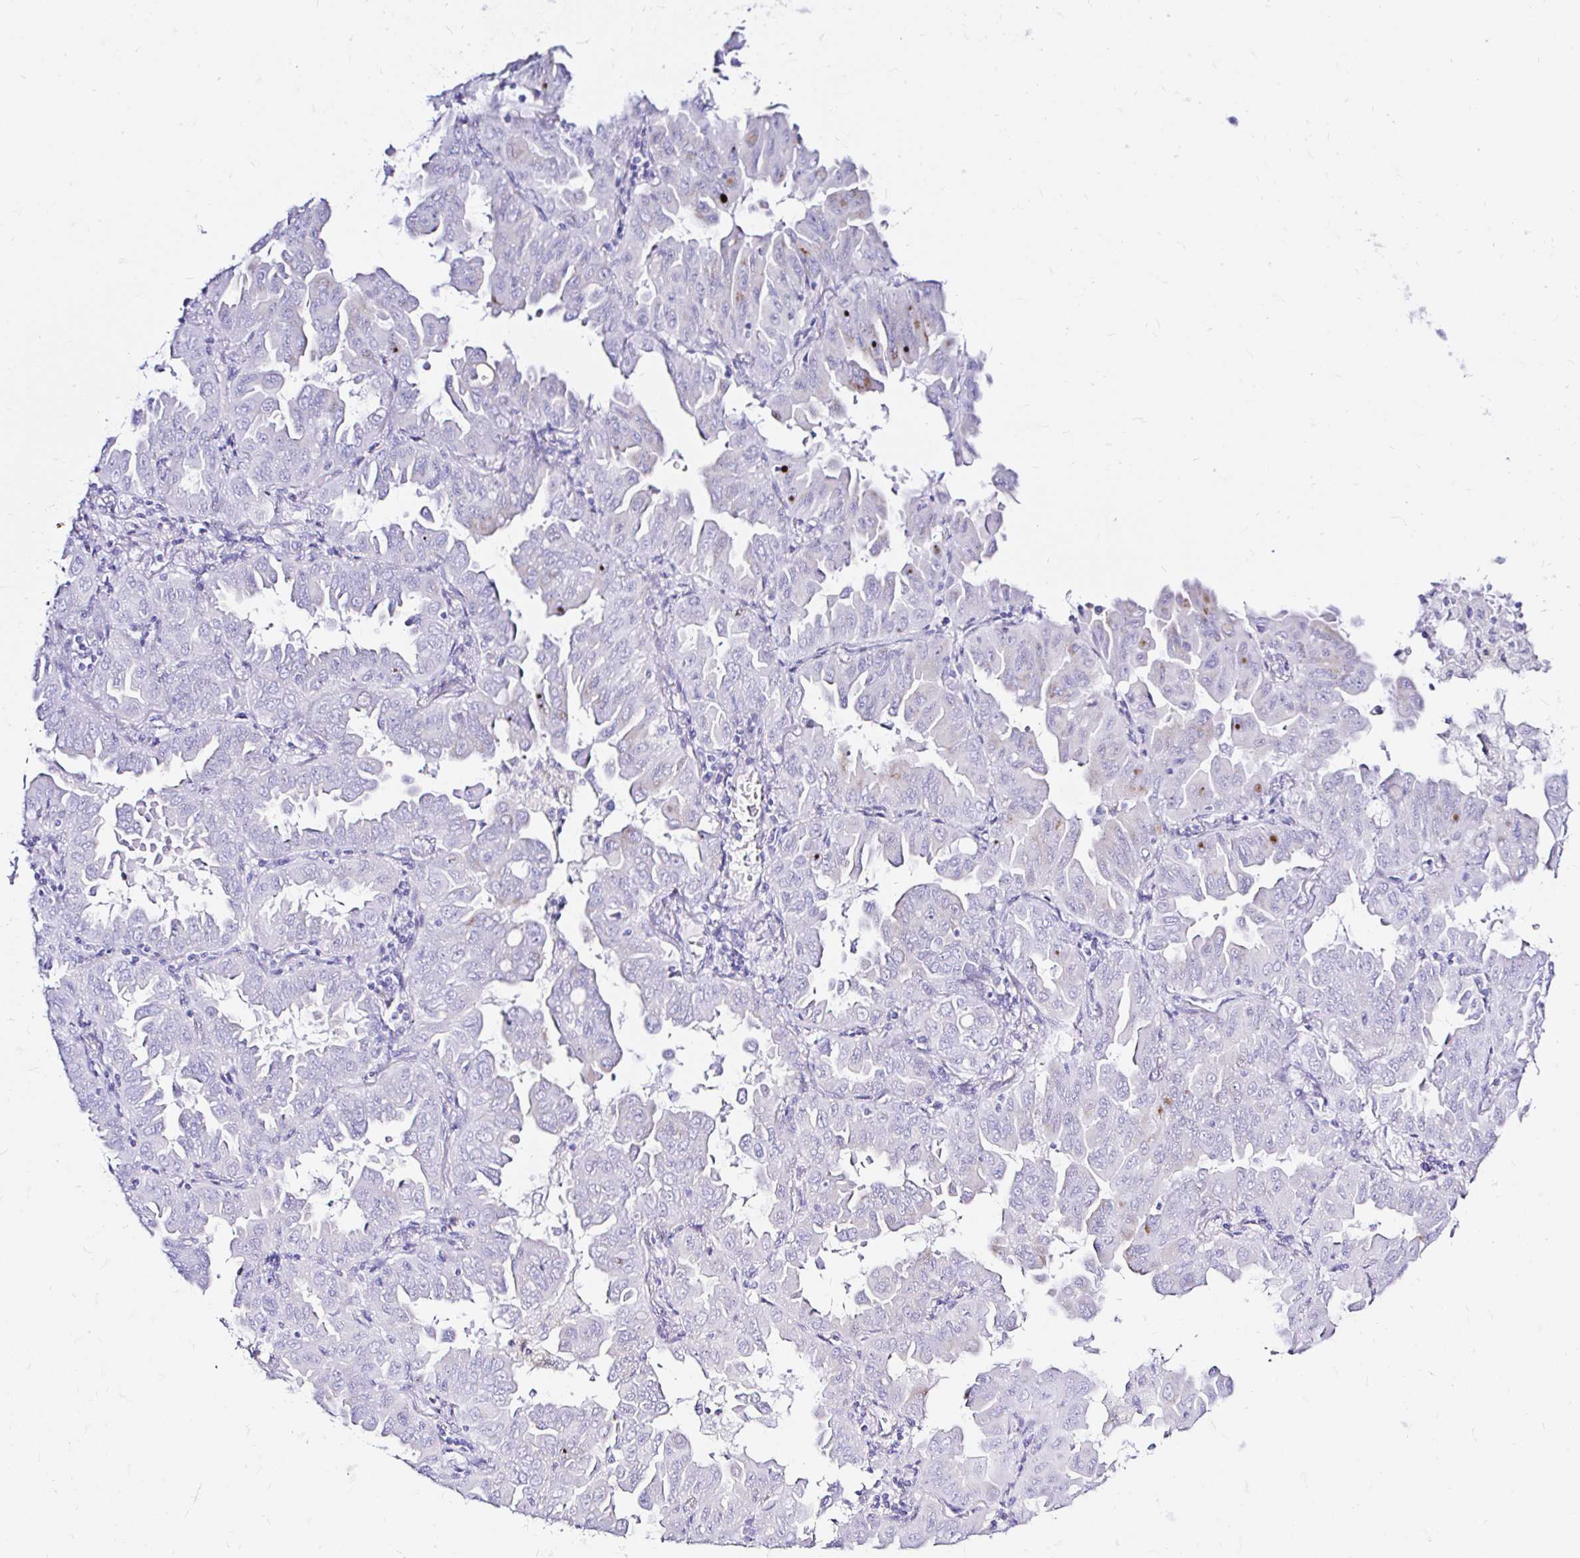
{"staining": {"intensity": "negative", "quantity": "none", "location": "none"}, "tissue": "lung cancer", "cell_type": "Tumor cells", "image_type": "cancer", "snomed": [{"axis": "morphology", "description": "Adenocarcinoma, NOS"}, {"axis": "topography", "description": "Lung"}], "caption": "Tumor cells show no significant positivity in adenocarcinoma (lung).", "gene": "ZNF432", "patient": {"sex": "male", "age": 64}}